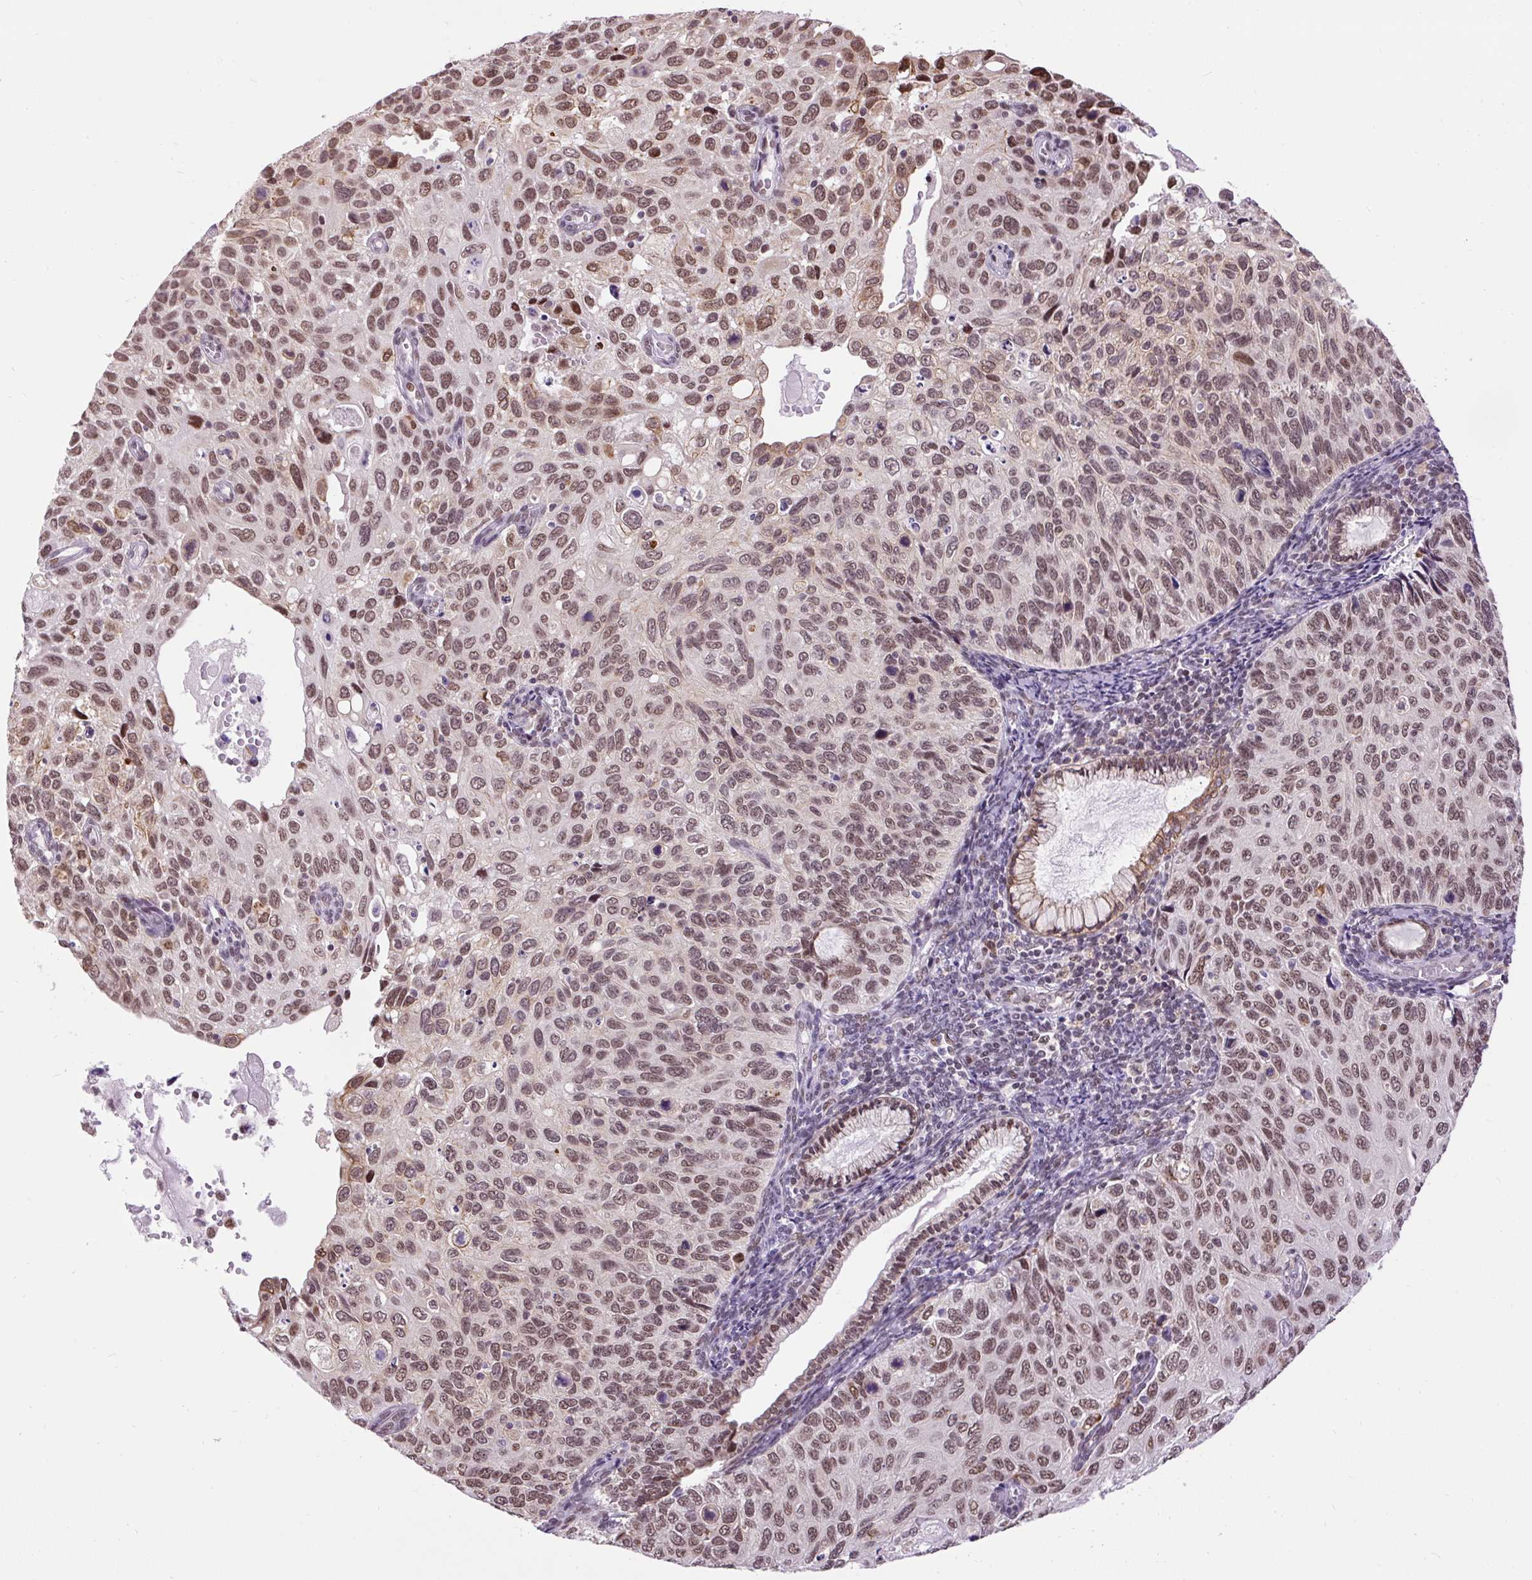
{"staining": {"intensity": "moderate", "quantity": ">75%", "location": "nuclear"}, "tissue": "cervical cancer", "cell_type": "Tumor cells", "image_type": "cancer", "snomed": [{"axis": "morphology", "description": "Squamous cell carcinoma, NOS"}, {"axis": "topography", "description": "Cervix"}], "caption": "Immunohistochemical staining of human squamous cell carcinoma (cervical) exhibits medium levels of moderate nuclear staining in about >75% of tumor cells.", "gene": "ZNF672", "patient": {"sex": "female", "age": 70}}